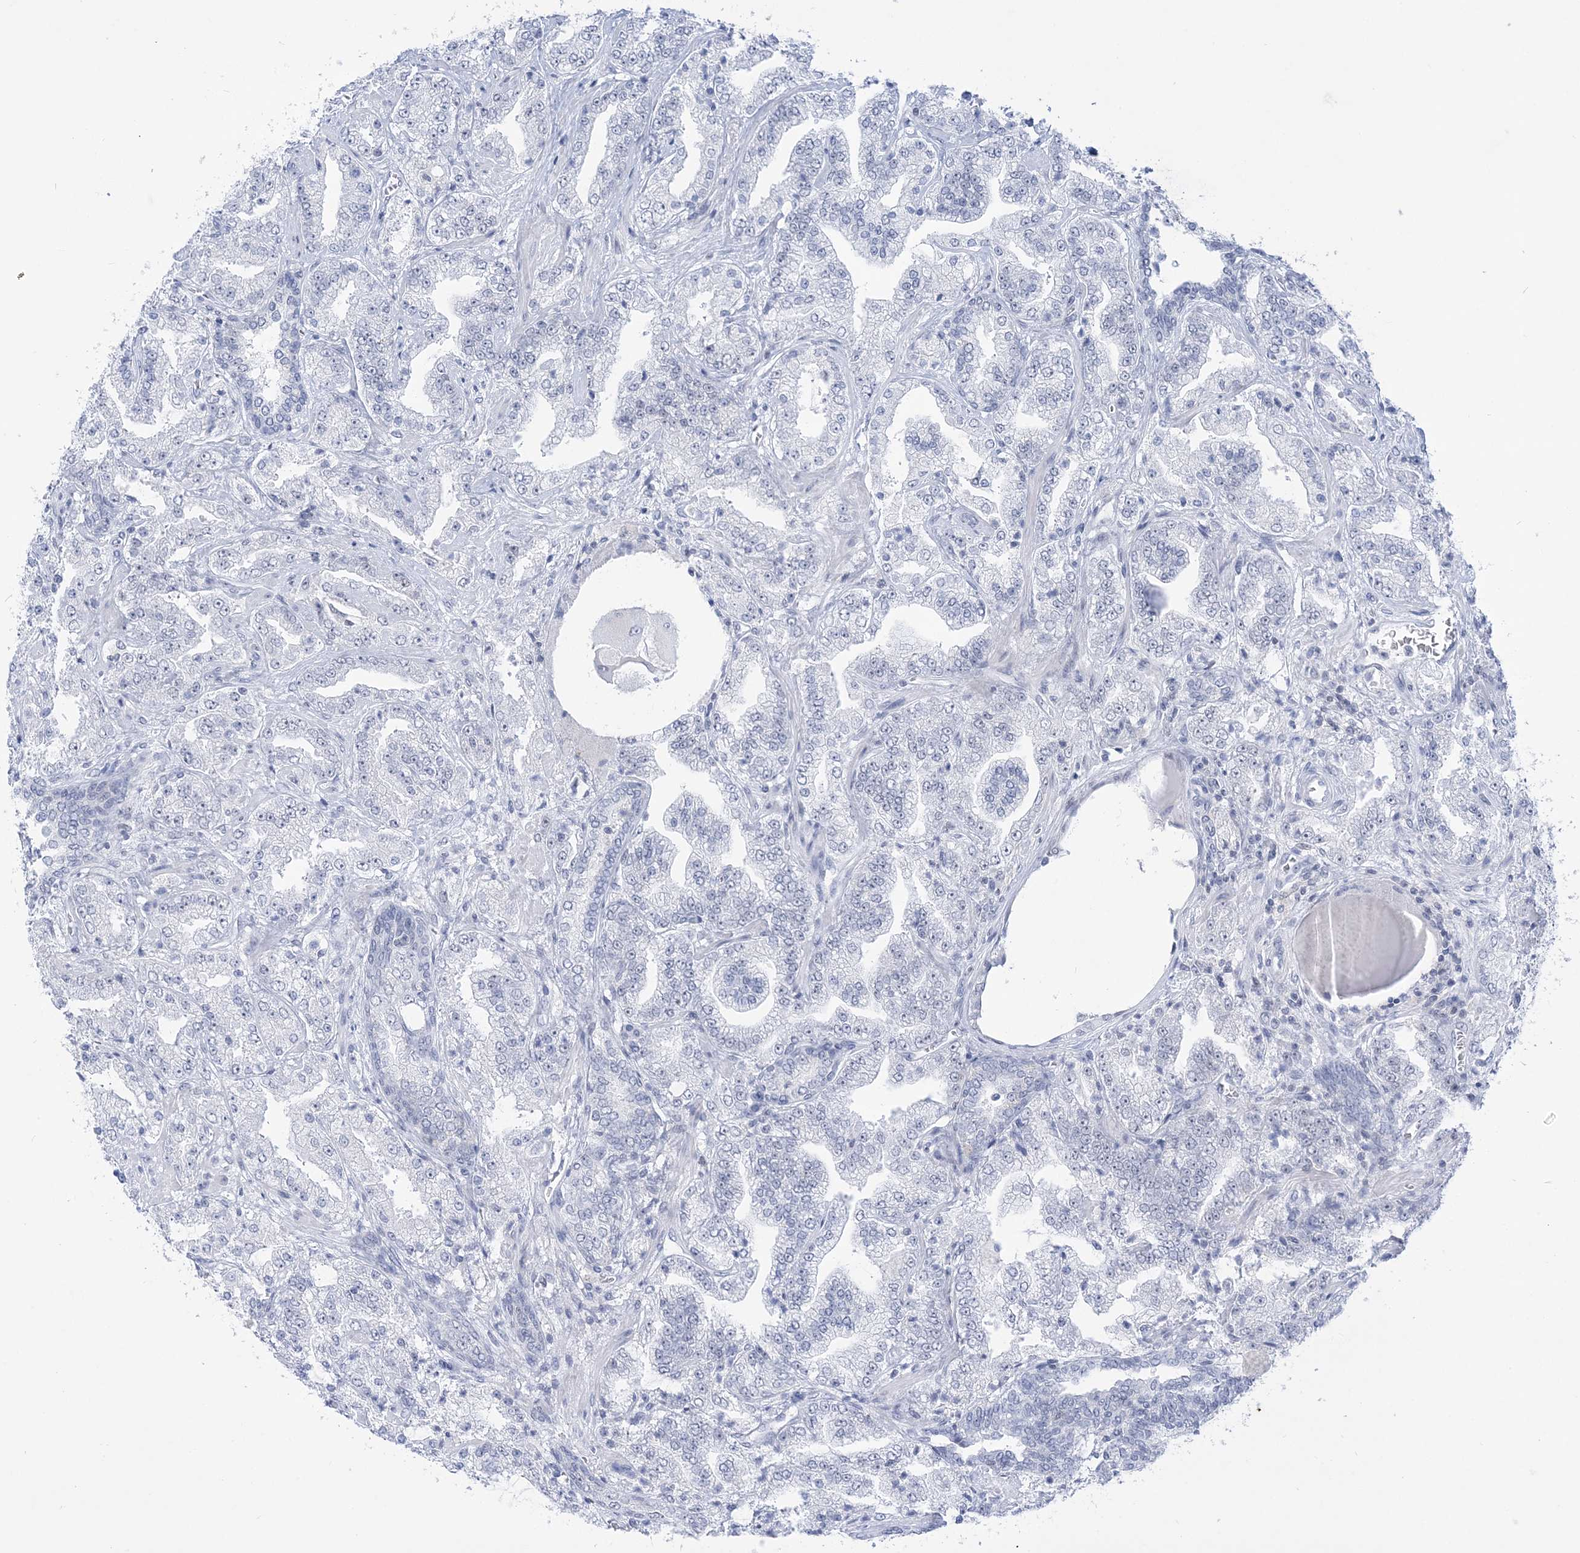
{"staining": {"intensity": "negative", "quantity": "none", "location": "none"}, "tissue": "prostate cancer", "cell_type": "Tumor cells", "image_type": "cancer", "snomed": [{"axis": "morphology", "description": "Adenocarcinoma, High grade"}, {"axis": "topography", "description": "Prostate"}], "caption": "High power microscopy photomicrograph of an immunohistochemistry (IHC) histopathology image of prostate adenocarcinoma (high-grade), revealing no significant staining in tumor cells.", "gene": "DDX21", "patient": {"sex": "male", "age": 64}}